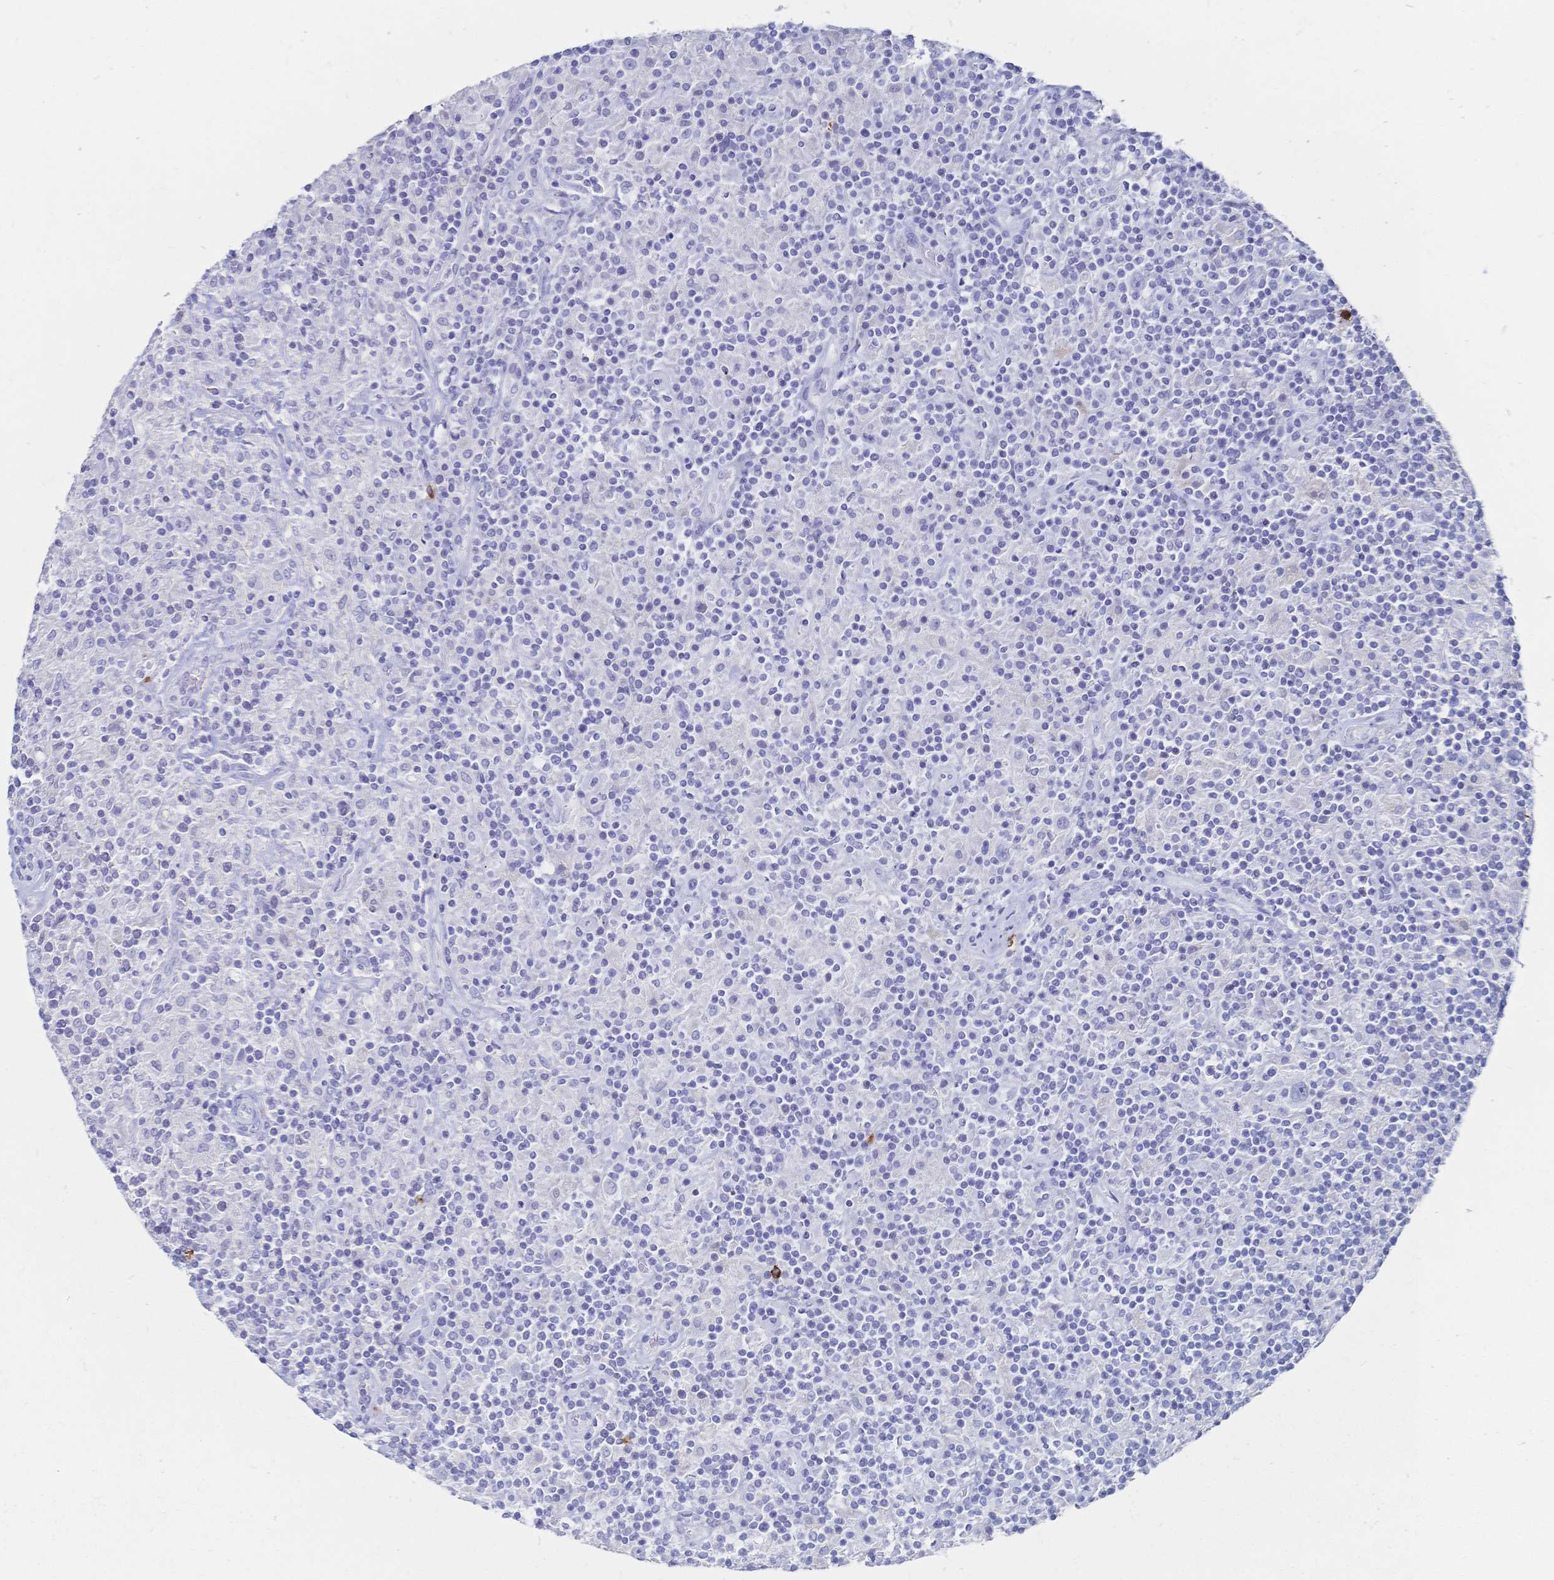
{"staining": {"intensity": "negative", "quantity": "none", "location": "none"}, "tissue": "lymphoma", "cell_type": "Tumor cells", "image_type": "cancer", "snomed": [{"axis": "morphology", "description": "Hodgkin's disease, NOS"}, {"axis": "topography", "description": "Lymph node"}], "caption": "A histopathology image of lymphoma stained for a protein exhibits no brown staining in tumor cells.", "gene": "IL2RB", "patient": {"sex": "male", "age": 70}}